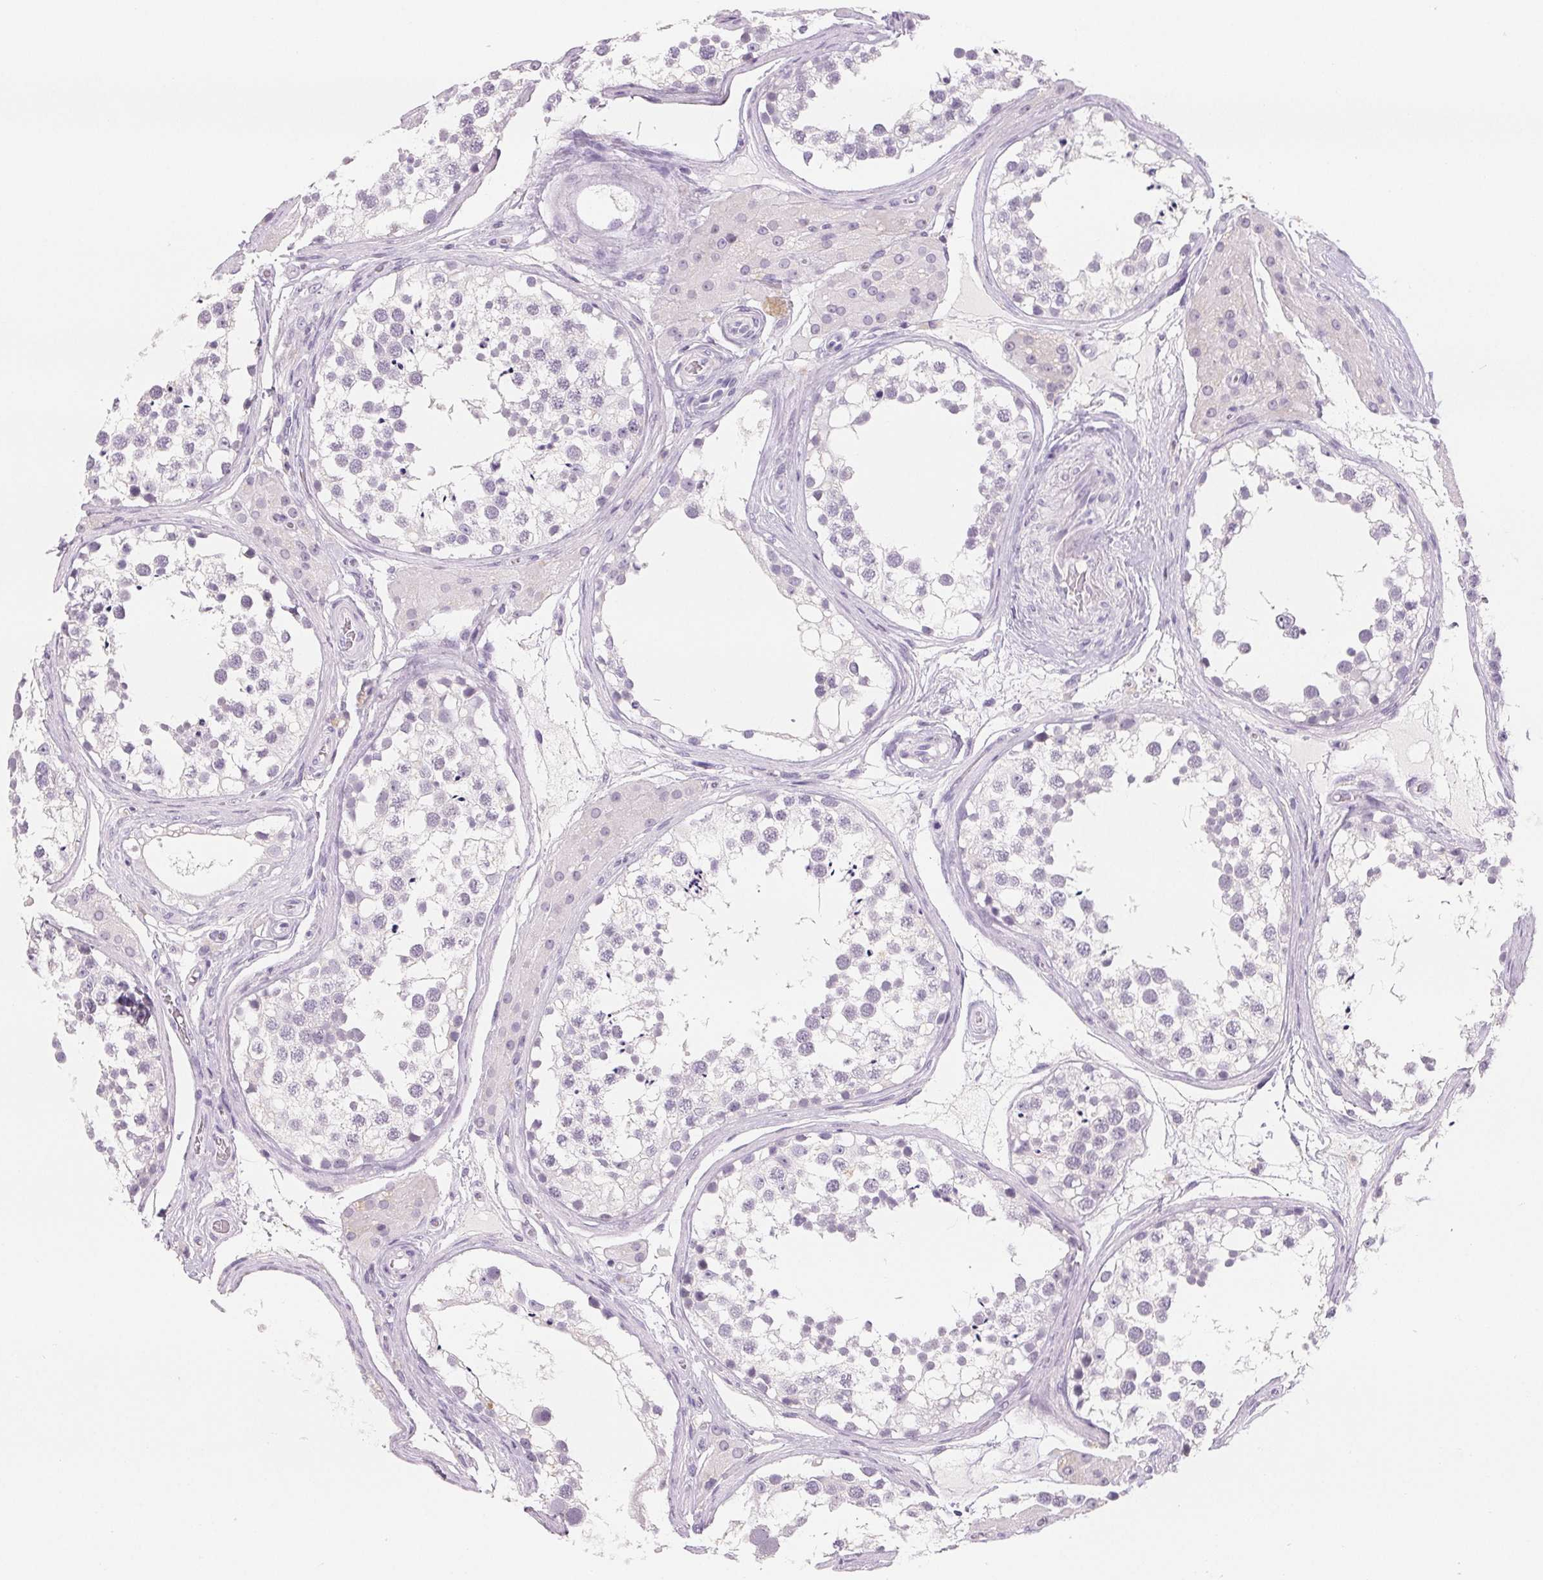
{"staining": {"intensity": "negative", "quantity": "none", "location": "none"}, "tissue": "testis", "cell_type": "Cells in seminiferous ducts", "image_type": "normal", "snomed": [{"axis": "morphology", "description": "Normal tissue, NOS"}, {"axis": "morphology", "description": "Seminoma, NOS"}, {"axis": "topography", "description": "Testis"}], "caption": "Histopathology image shows no significant protein positivity in cells in seminiferous ducts of benign testis.", "gene": "CD69", "patient": {"sex": "male", "age": 65}}